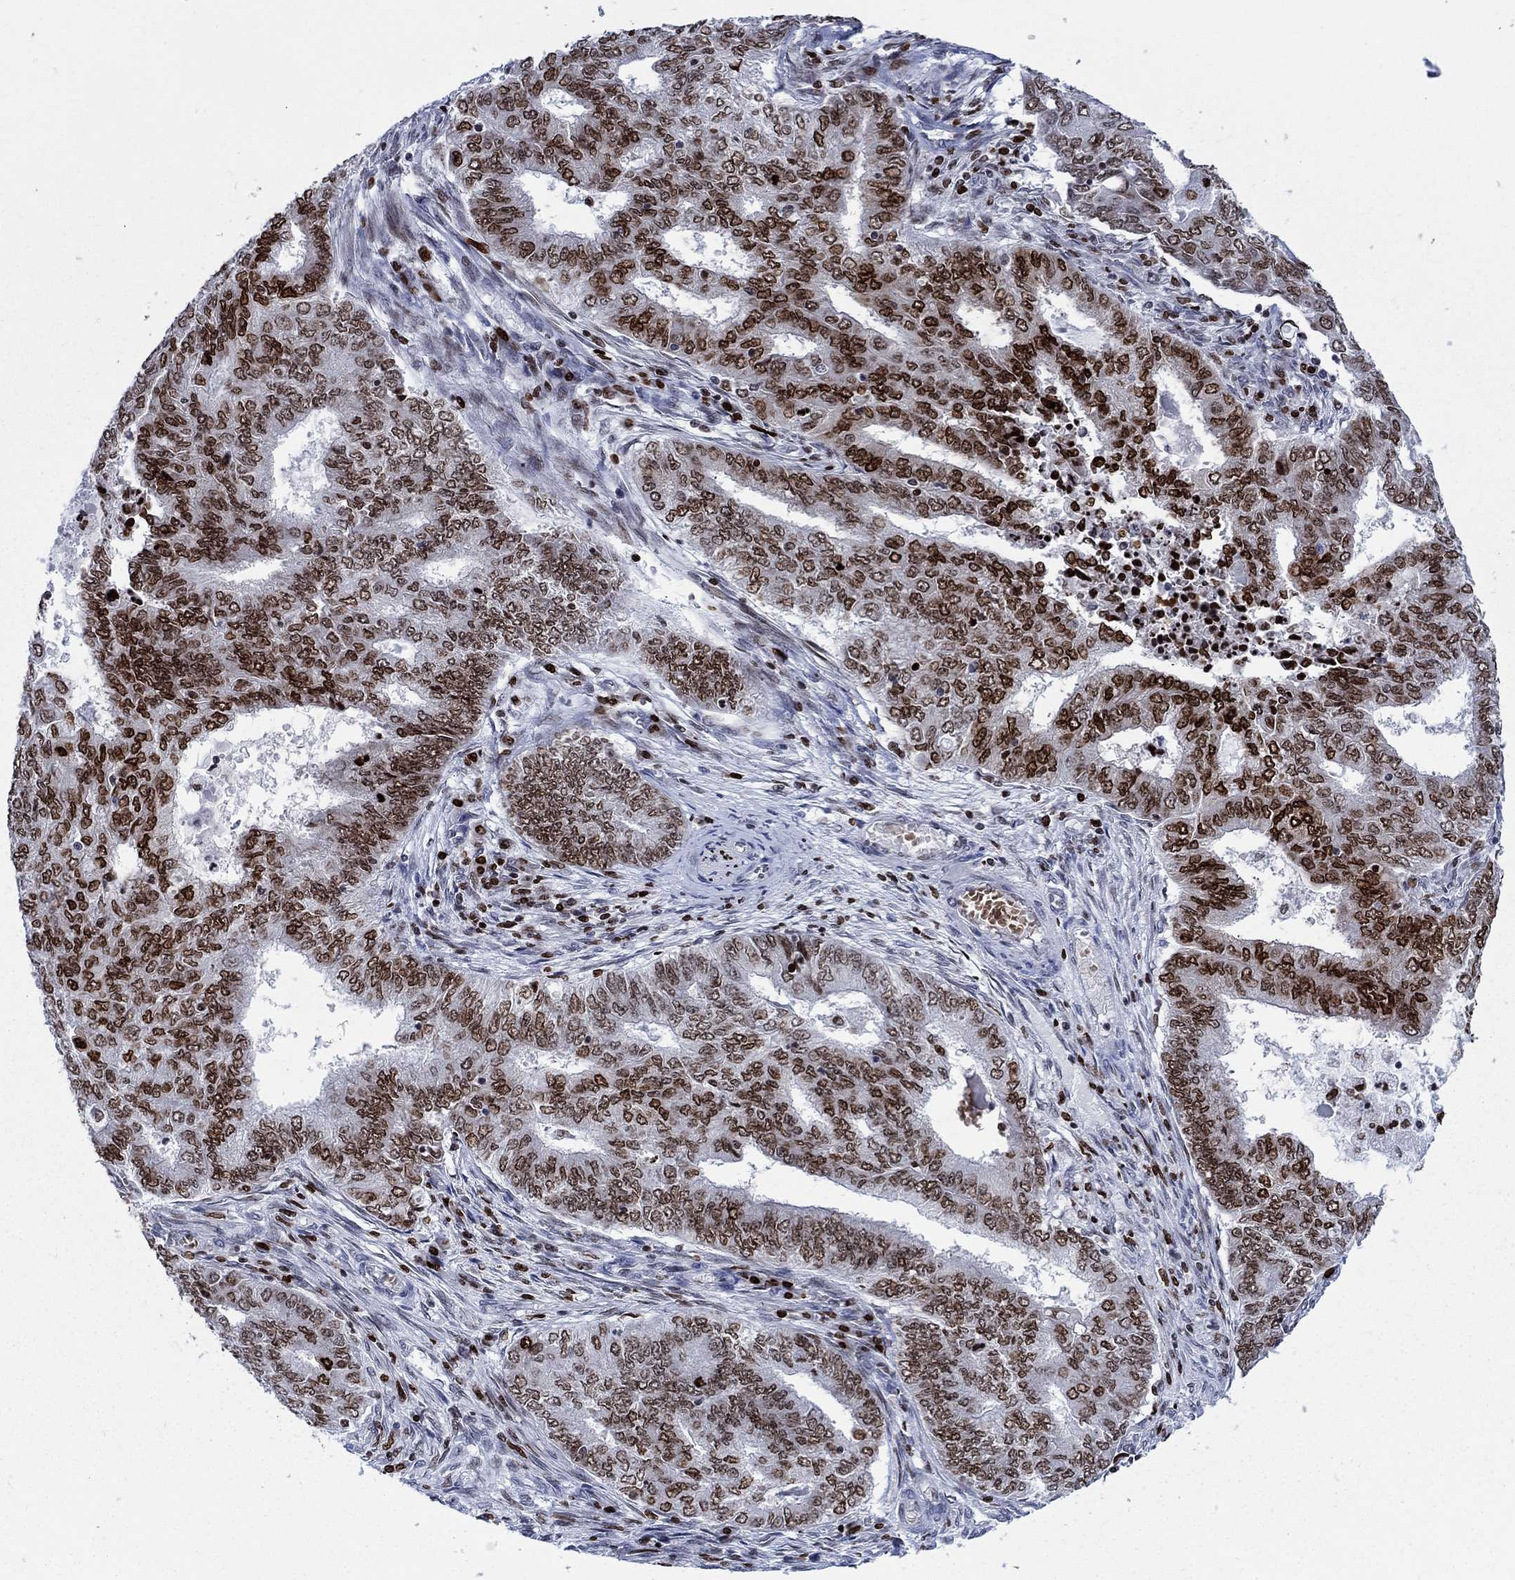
{"staining": {"intensity": "moderate", "quantity": ">75%", "location": "nuclear"}, "tissue": "endometrial cancer", "cell_type": "Tumor cells", "image_type": "cancer", "snomed": [{"axis": "morphology", "description": "Adenocarcinoma, NOS"}, {"axis": "topography", "description": "Endometrium"}], "caption": "A histopathology image of endometrial cancer (adenocarcinoma) stained for a protein displays moderate nuclear brown staining in tumor cells. (DAB (3,3'-diaminobenzidine) IHC with brightfield microscopy, high magnification).", "gene": "HMGA1", "patient": {"sex": "female", "age": 62}}